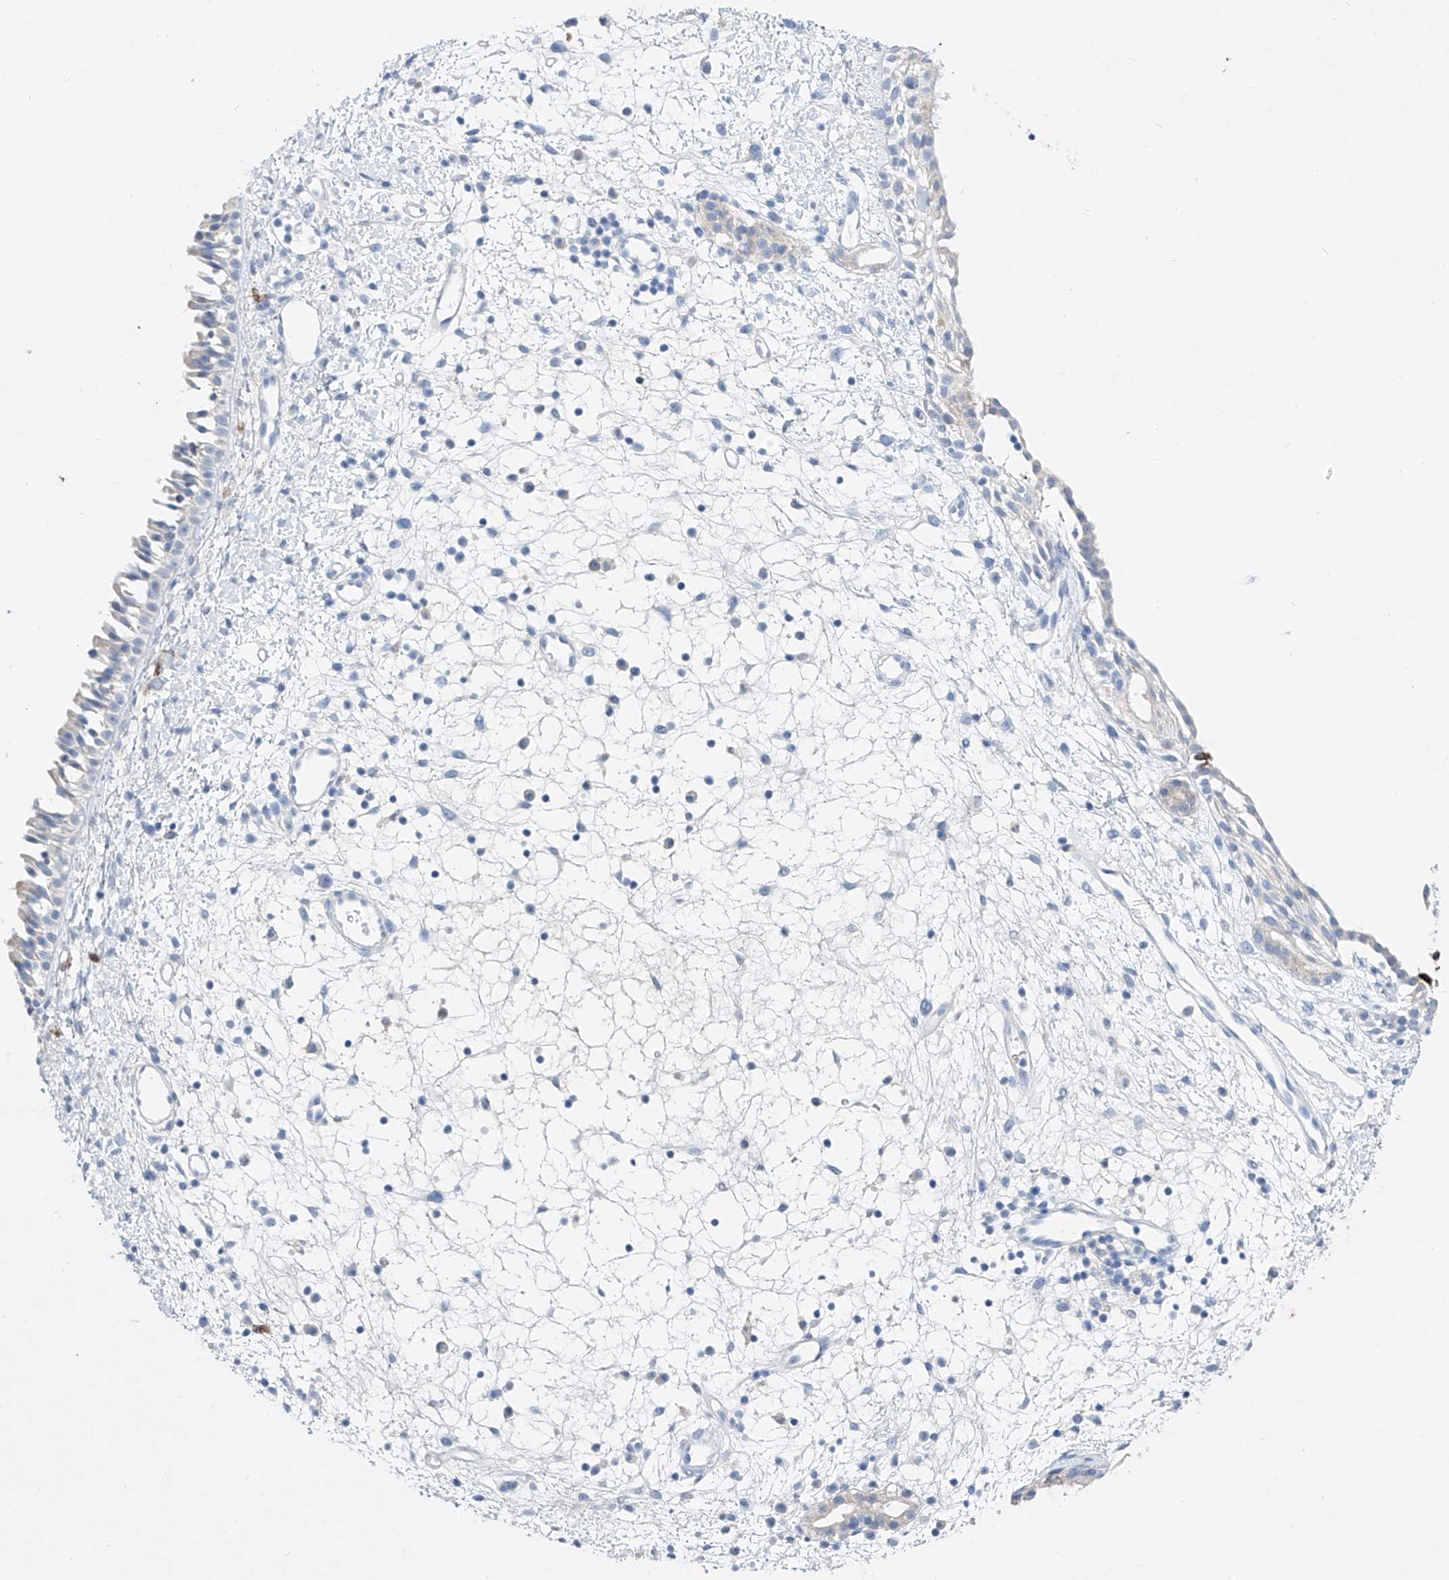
{"staining": {"intensity": "negative", "quantity": "none", "location": "none"}, "tissue": "nasopharynx", "cell_type": "Respiratory epithelial cells", "image_type": "normal", "snomed": [{"axis": "morphology", "description": "Normal tissue, NOS"}, {"axis": "topography", "description": "Nasopharynx"}], "caption": "The image demonstrates no staining of respiratory epithelial cells in normal nasopharynx. (Stains: DAB (3,3'-diaminobenzidine) IHC with hematoxylin counter stain, Microscopy: brightfield microscopy at high magnification).", "gene": "TM7SF2", "patient": {"sex": "male", "age": 22}}